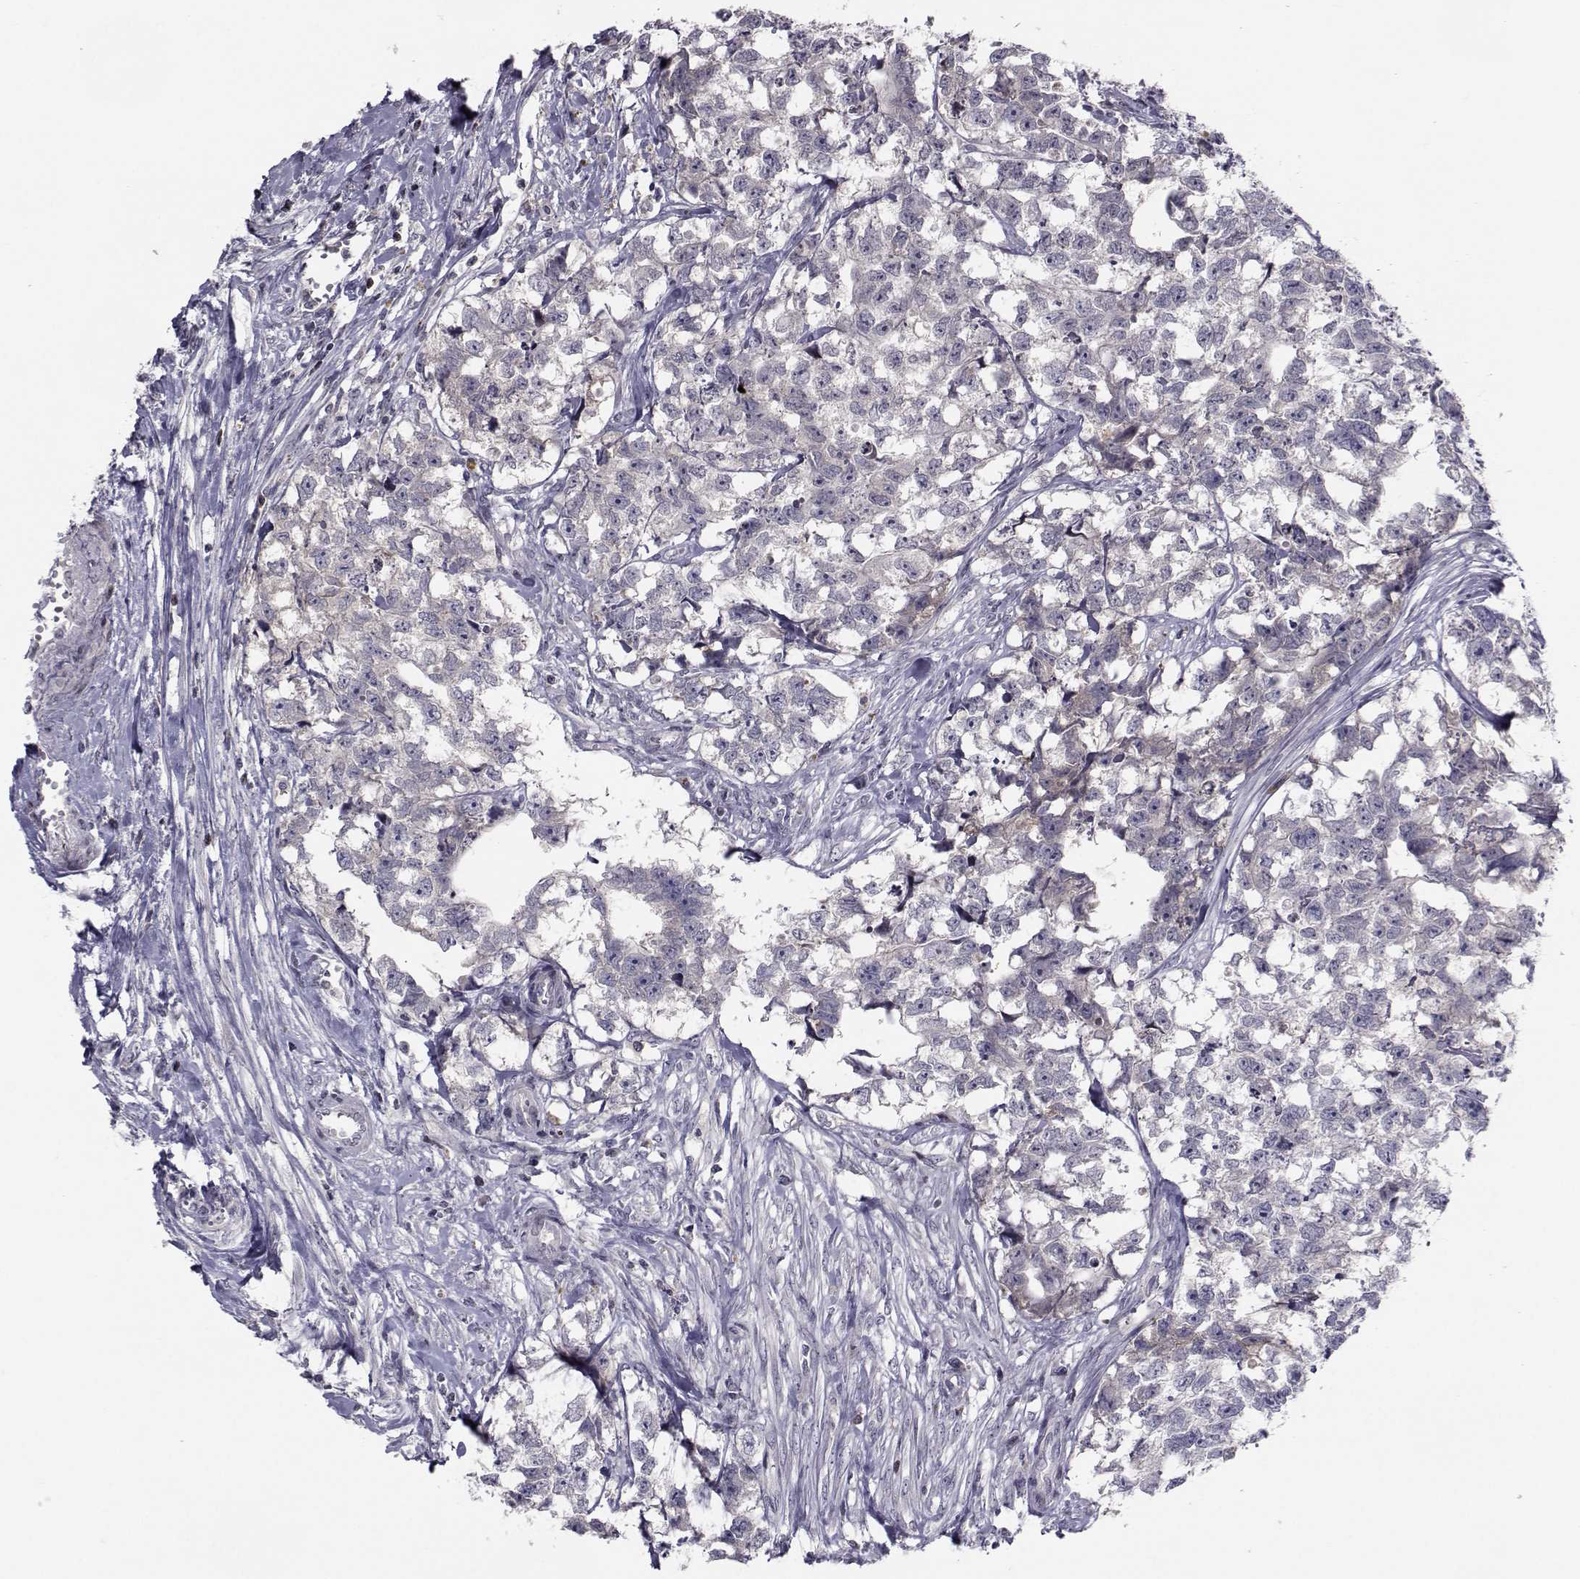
{"staining": {"intensity": "negative", "quantity": "none", "location": "none"}, "tissue": "testis cancer", "cell_type": "Tumor cells", "image_type": "cancer", "snomed": [{"axis": "morphology", "description": "Carcinoma, Embryonal, NOS"}, {"axis": "morphology", "description": "Teratoma, malignant, NOS"}, {"axis": "topography", "description": "Testis"}], "caption": "This is a micrograph of IHC staining of teratoma (malignant) (testis), which shows no expression in tumor cells. (Brightfield microscopy of DAB (3,3'-diaminobenzidine) immunohistochemistry (IHC) at high magnification).", "gene": "PCP4L1", "patient": {"sex": "male", "age": 44}}